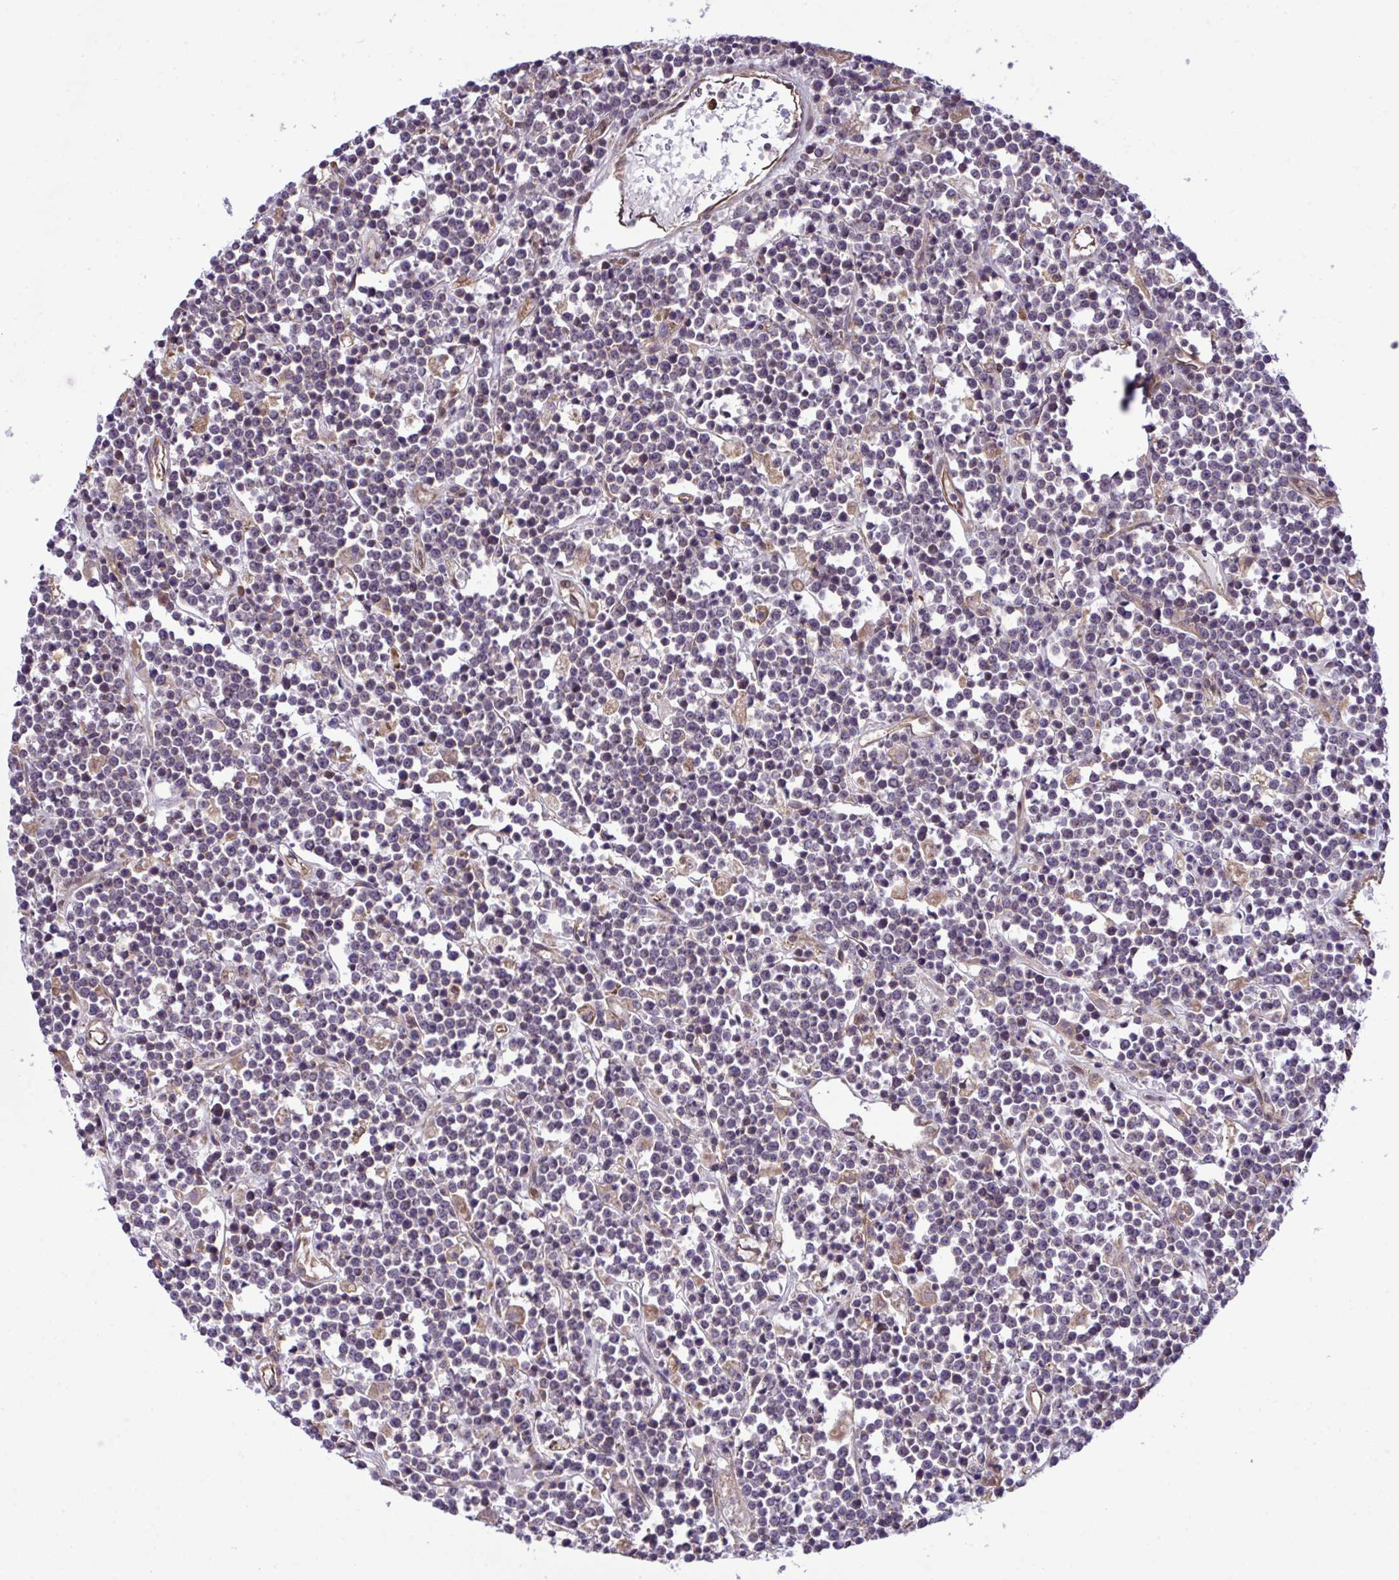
{"staining": {"intensity": "negative", "quantity": "none", "location": "none"}, "tissue": "lymphoma", "cell_type": "Tumor cells", "image_type": "cancer", "snomed": [{"axis": "morphology", "description": "Malignant lymphoma, non-Hodgkin's type, High grade"}, {"axis": "topography", "description": "Ovary"}], "caption": "Tumor cells are negative for brown protein staining in malignant lymphoma, non-Hodgkin's type (high-grade).", "gene": "CMPK1", "patient": {"sex": "female", "age": 56}}